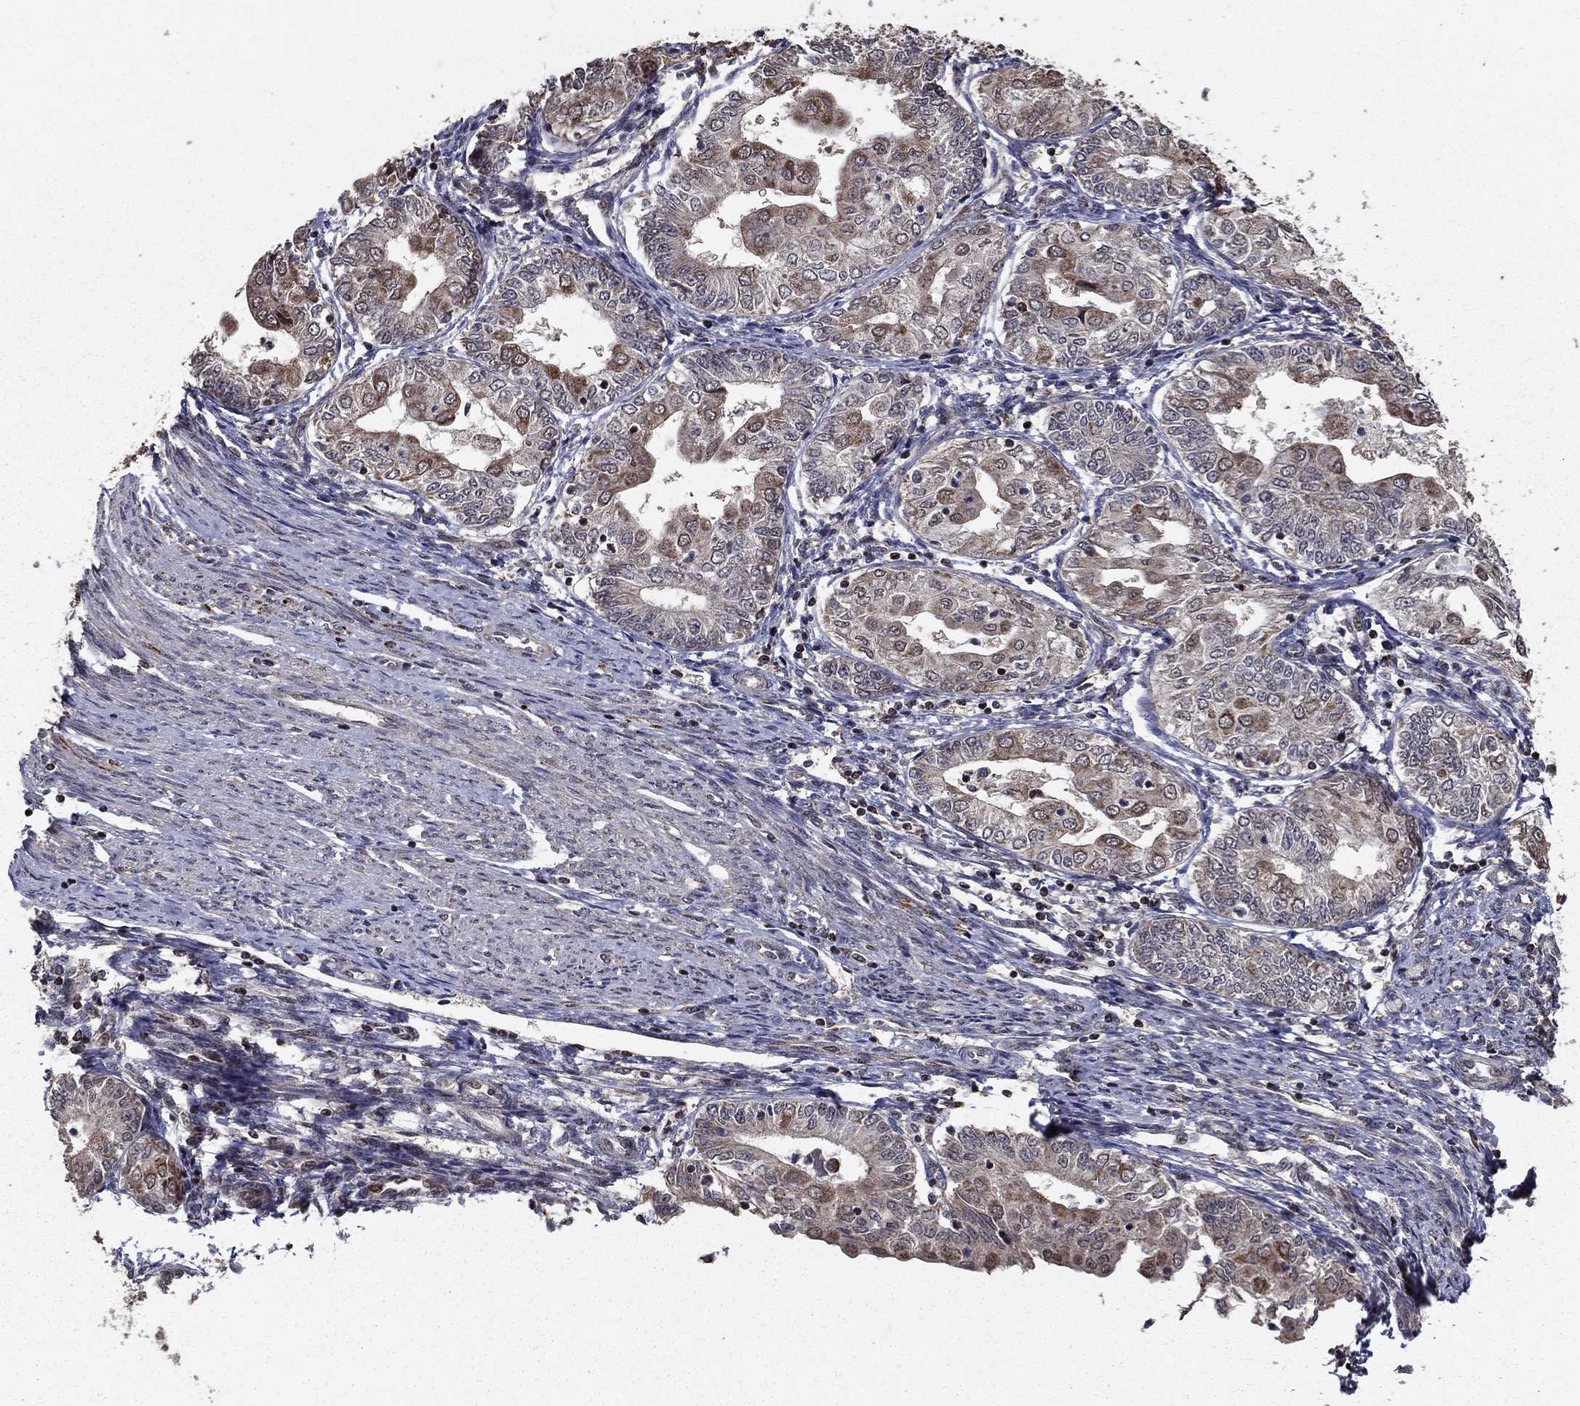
{"staining": {"intensity": "moderate", "quantity": "<25%", "location": "cytoplasmic/membranous"}, "tissue": "endometrial cancer", "cell_type": "Tumor cells", "image_type": "cancer", "snomed": [{"axis": "morphology", "description": "Adenocarcinoma, NOS"}, {"axis": "topography", "description": "Endometrium"}], "caption": "Immunohistochemical staining of endometrial cancer (adenocarcinoma) reveals low levels of moderate cytoplasmic/membranous expression in approximately <25% of tumor cells. (DAB IHC, brown staining for protein, blue staining for nuclei).", "gene": "ACOT13", "patient": {"sex": "female", "age": 68}}